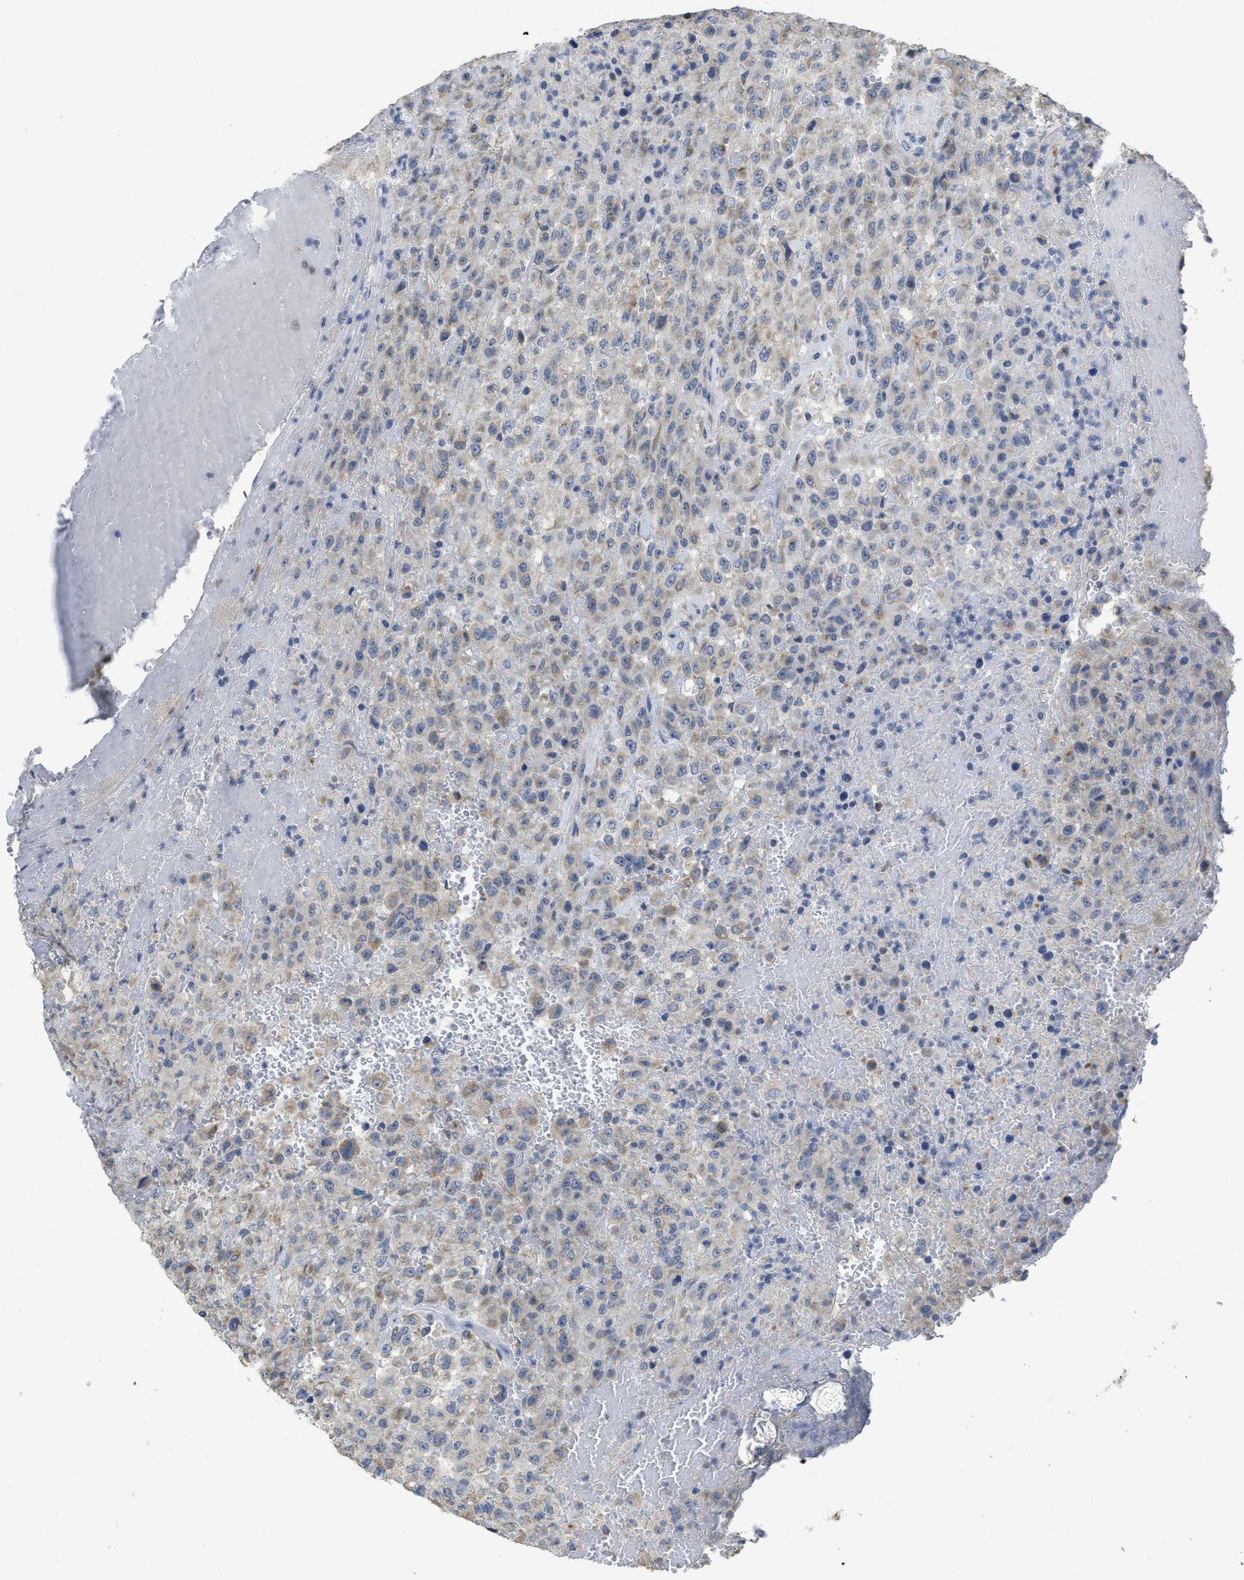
{"staining": {"intensity": "weak", "quantity": "<25%", "location": "cytoplasmic/membranous"}, "tissue": "urothelial cancer", "cell_type": "Tumor cells", "image_type": "cancer", "snomed": [{"axis": "morphology", "description": "Urothelial carcinoma, High grade"}, {"axis": "topography", "description": "Urinary bladder"}], "caption": "Tumor cells show no significant staining in urothelial cancer.", "gene": "SFXN2", "patient": {"sex": "male", "age": 46}}